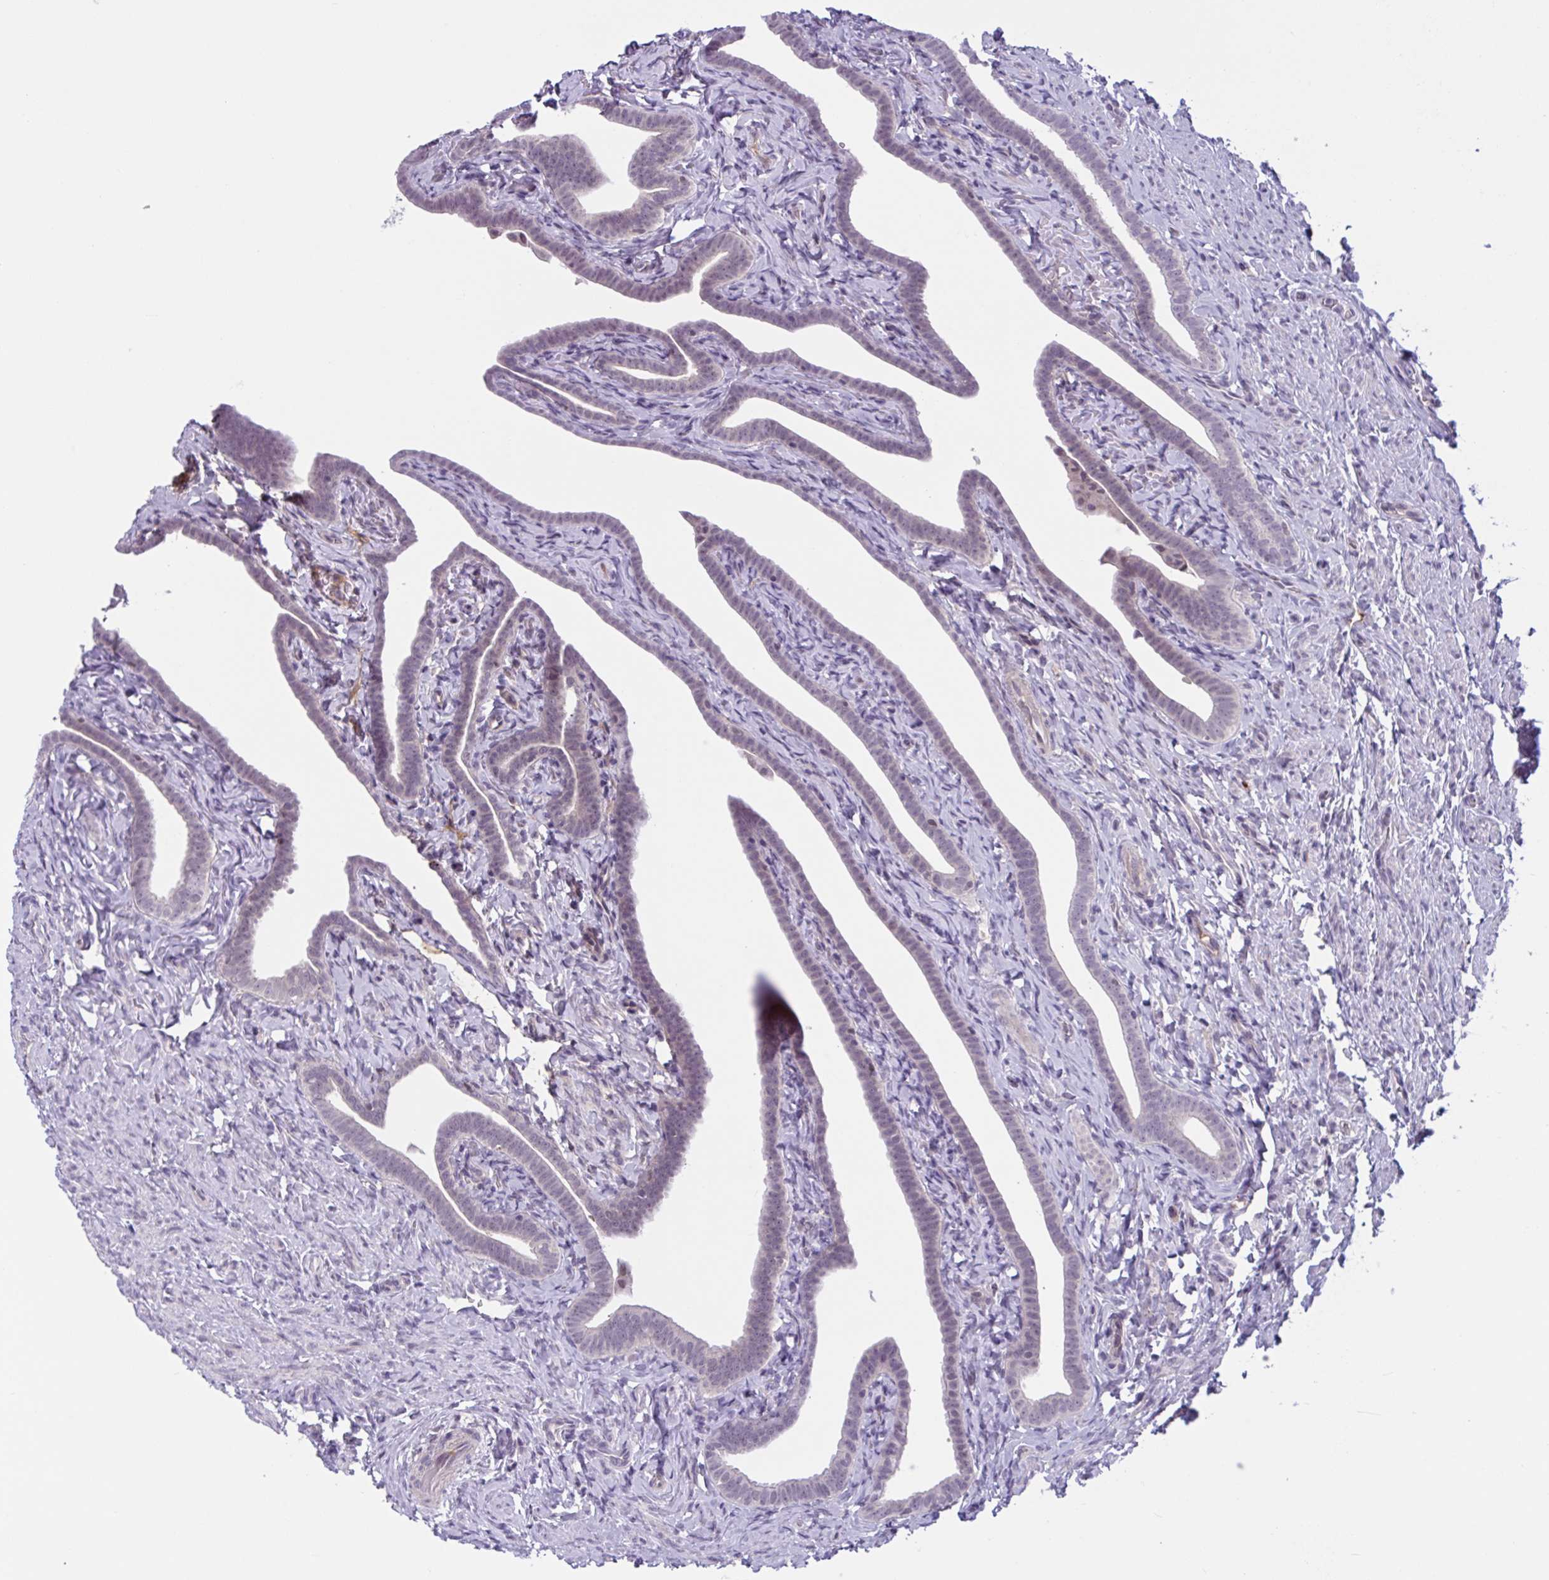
{"staining": {"intensity": "negative", "quantity": "none", "location": "none"}, "tissue": "fallopian tube", "cell_type": "Glandular cells", "image_type": "normal", "snomed": [{"axis": "morphology", "description": "Normal tissue, NOS"}, {"axis": "topography", "description": "Fallopian tube"}], "caption": "Immunohistochemistry micrograph of benign human fallopian tube stained for a protein (brown), which demonstrates no expression in glandular cells. The staining was performed using DAB to visualize the protein expression in brown, while the nuclei were stained in blue with hematoxylin (Magnification: 20x).", "gene": "TTC7B", "patient": {"sex": "female", "age": 69}}